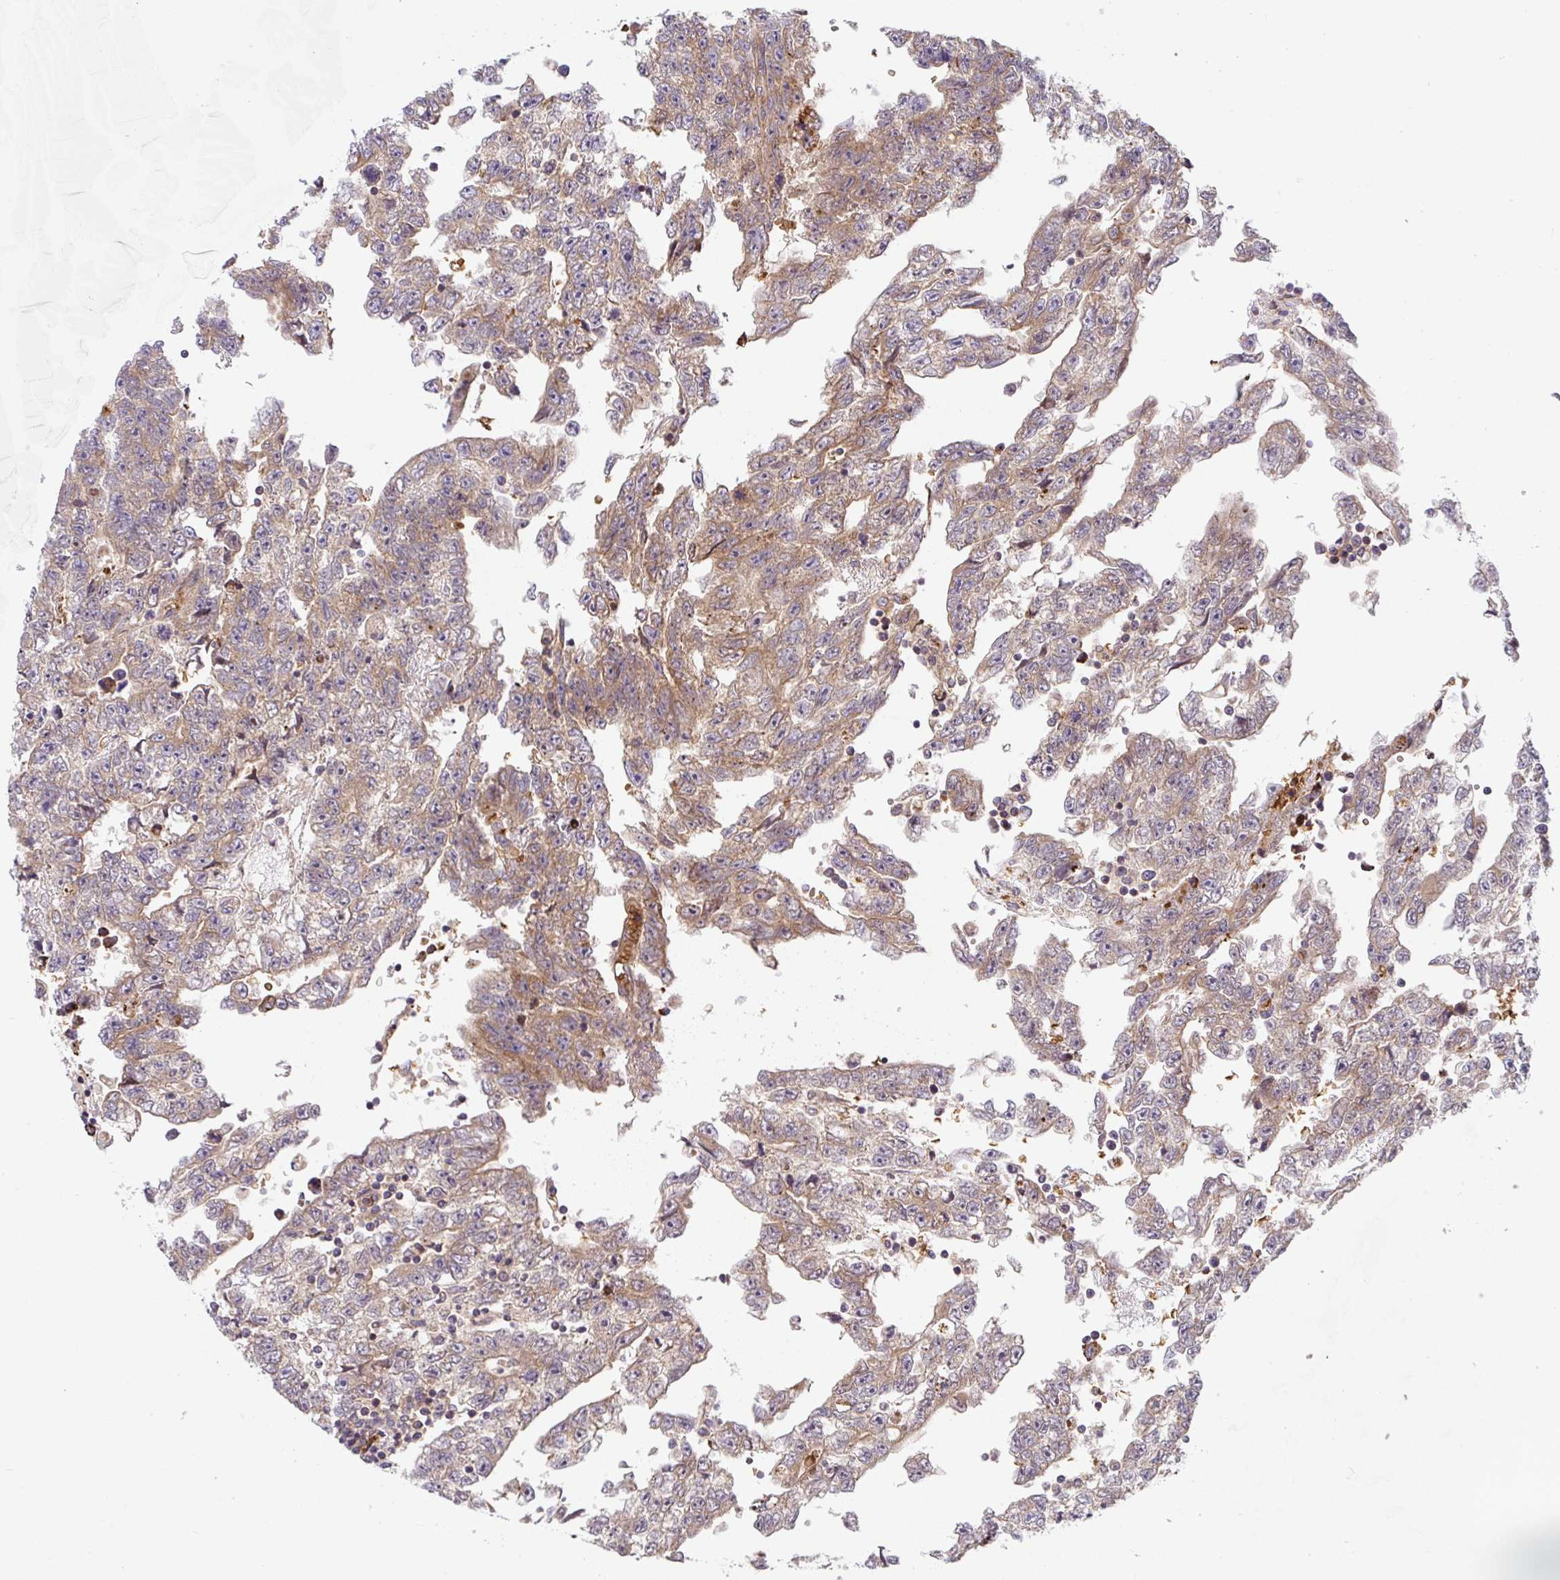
{"staining": {"intensity": "weak", "quantity": ">75%", "location": "cytoplasmic/membranous"}, "tissue": "testis cancer", "cell_type": "Tumor cells", "image_type": "cancer", "snomed": [{"axis": "morphology", "description": "Carcinoma, Embryonal, NOS"}, {"axis": "topography", "description": "Testis"}], "caption": "Tumor cells show weak cytoplasmic/membranous staining in about >75% of cells in testis cancer.", "gene": "APOBEC3D", "patient": {"sex": "male", "age": 25}}